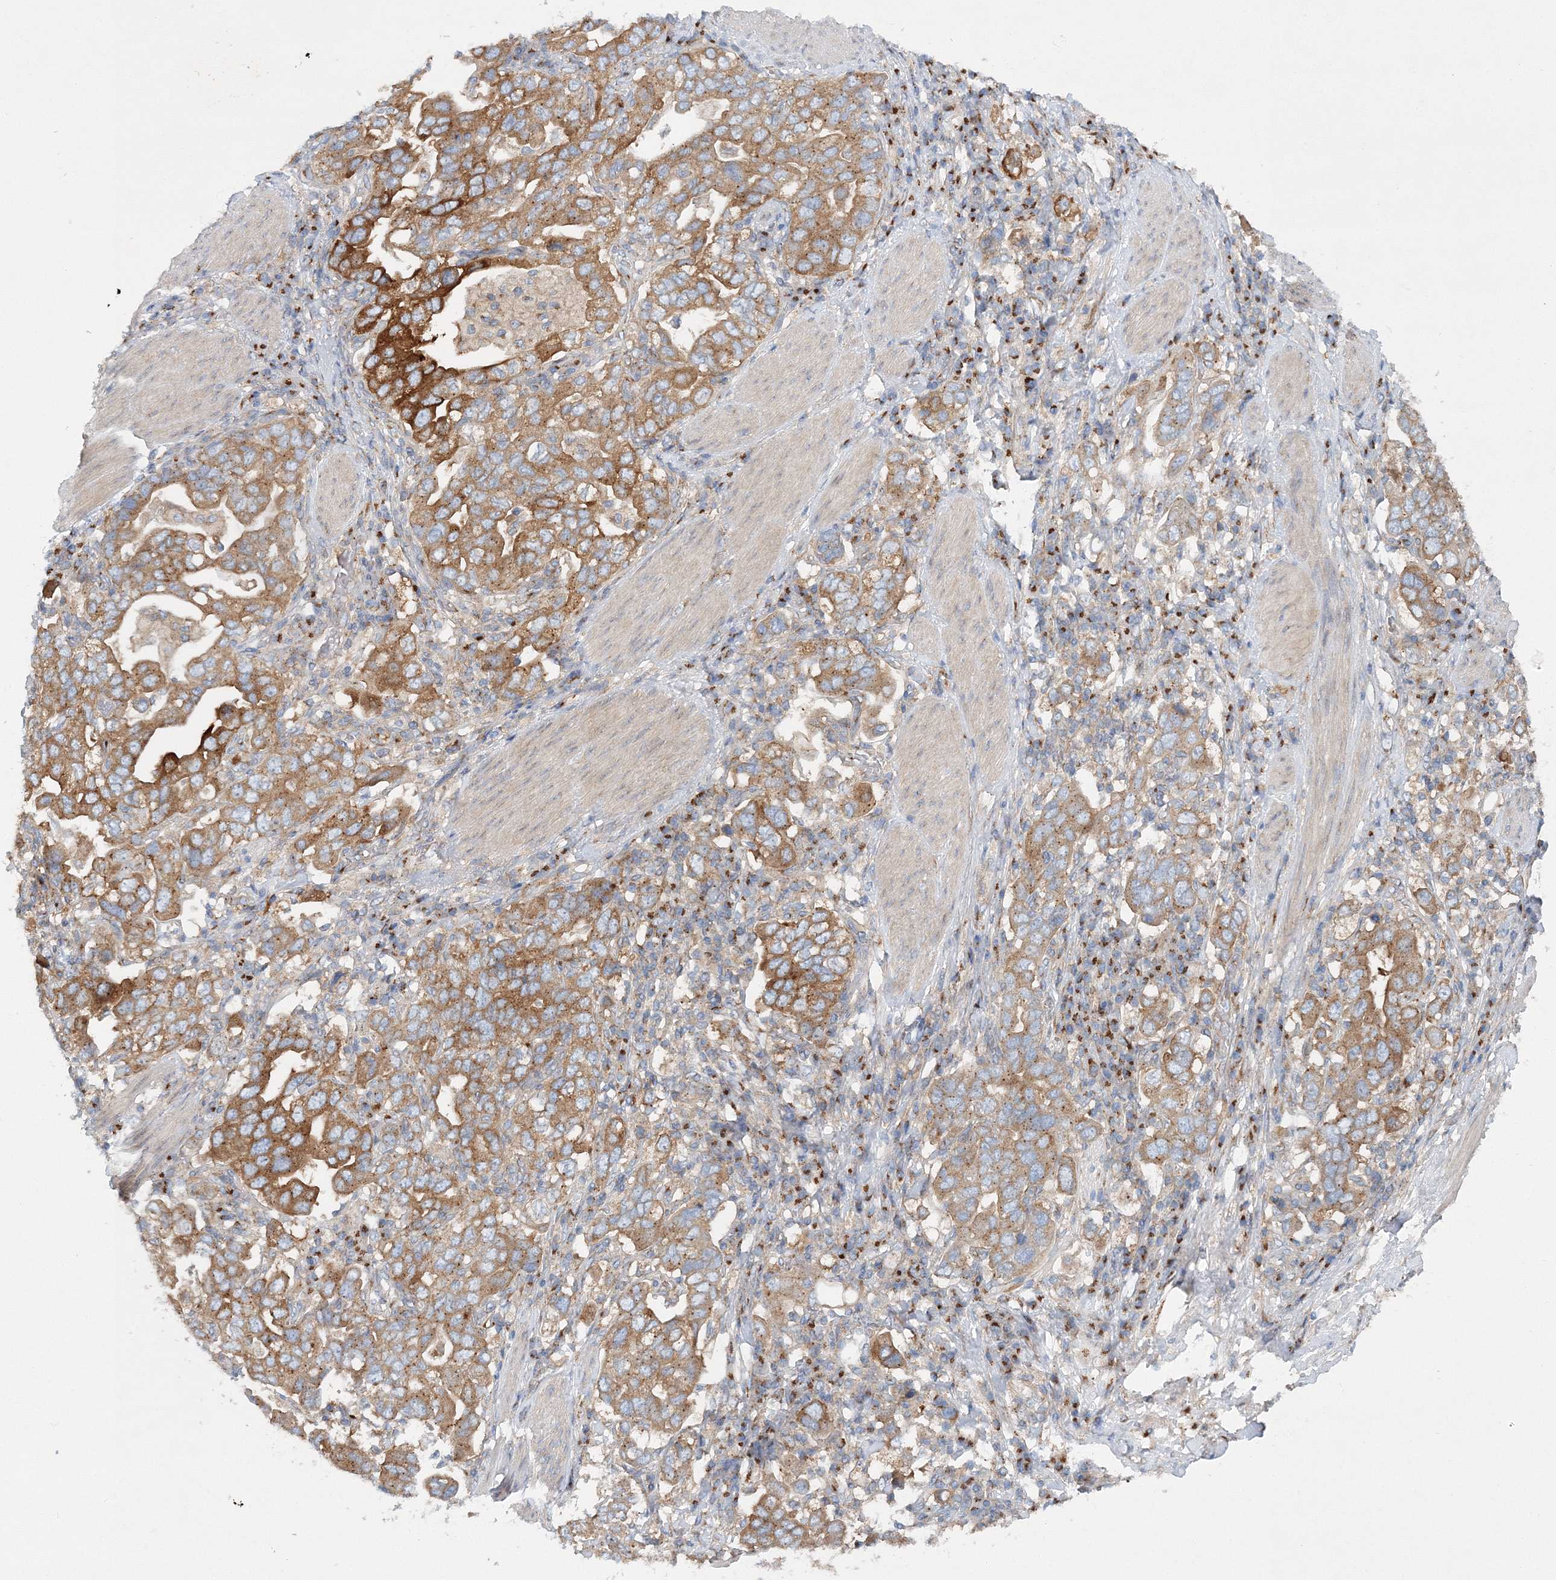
{"staining": {"intensity": "moderate", "quantity": ">75%", "location": "cytoplasmic/membranous"}, "tissue": "stomach cancer", "cell_type": "Tumor cells", "image_type": "cancer", "snomed": [{"axis": "morphology", "description": "Adenocarcinoma, NOS"}, {"axis": "topography", "description": "Stomach, upper"}], "caption": "This image displays immunohistochemistry (IHC) staining of stomach cancer, with medium moderate cytoplasmic/membranous staining in approximately >75% of tumor cells.", "gene": "SEC23IP", "patient": {"sex": "male", "age": 62}}